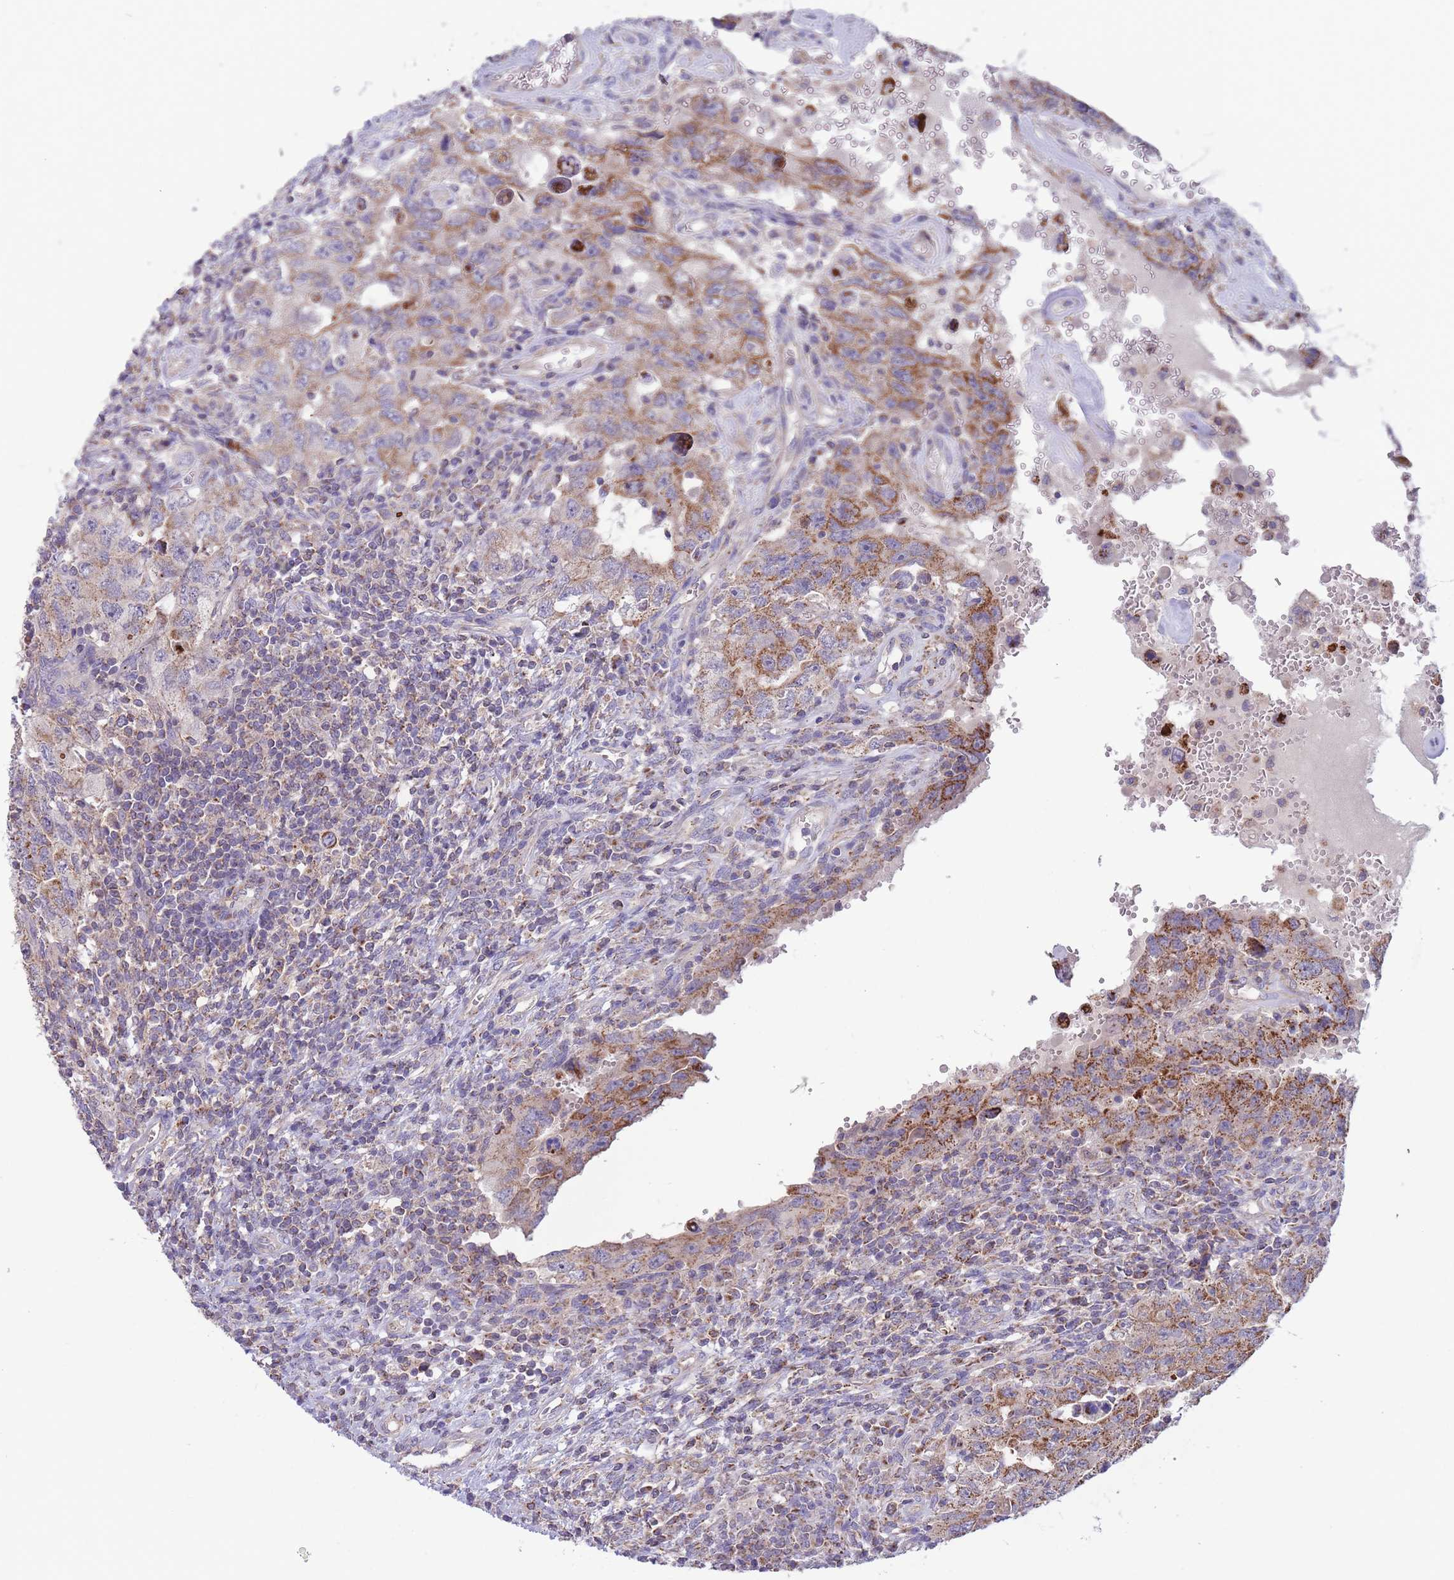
{"staining": {"intensity": "moderate", "quantity": ">75%", "location": "cytoplasmic/membranous"}, "tissue": "testis cancer", "cell_type": "Tumor cells", "image_type": "cancer", "snomed": [{"axis": "morphology", "description": "Carcinoma, Embryonal, NOS"}, {"axis": "topography", "description": "Testis"}], "caption": "A medium amount of moderate cytoplasmic/membranous staining is identified in about >75% of tumor cells in embryonal carcinoma (testis) tissue. (DAB (3,3'-diaminobenzidine) IHC with brightfield microscopy, high magnification).", "gene": "SLC25A42", "patient": {"sex": "male", "age": 26}}